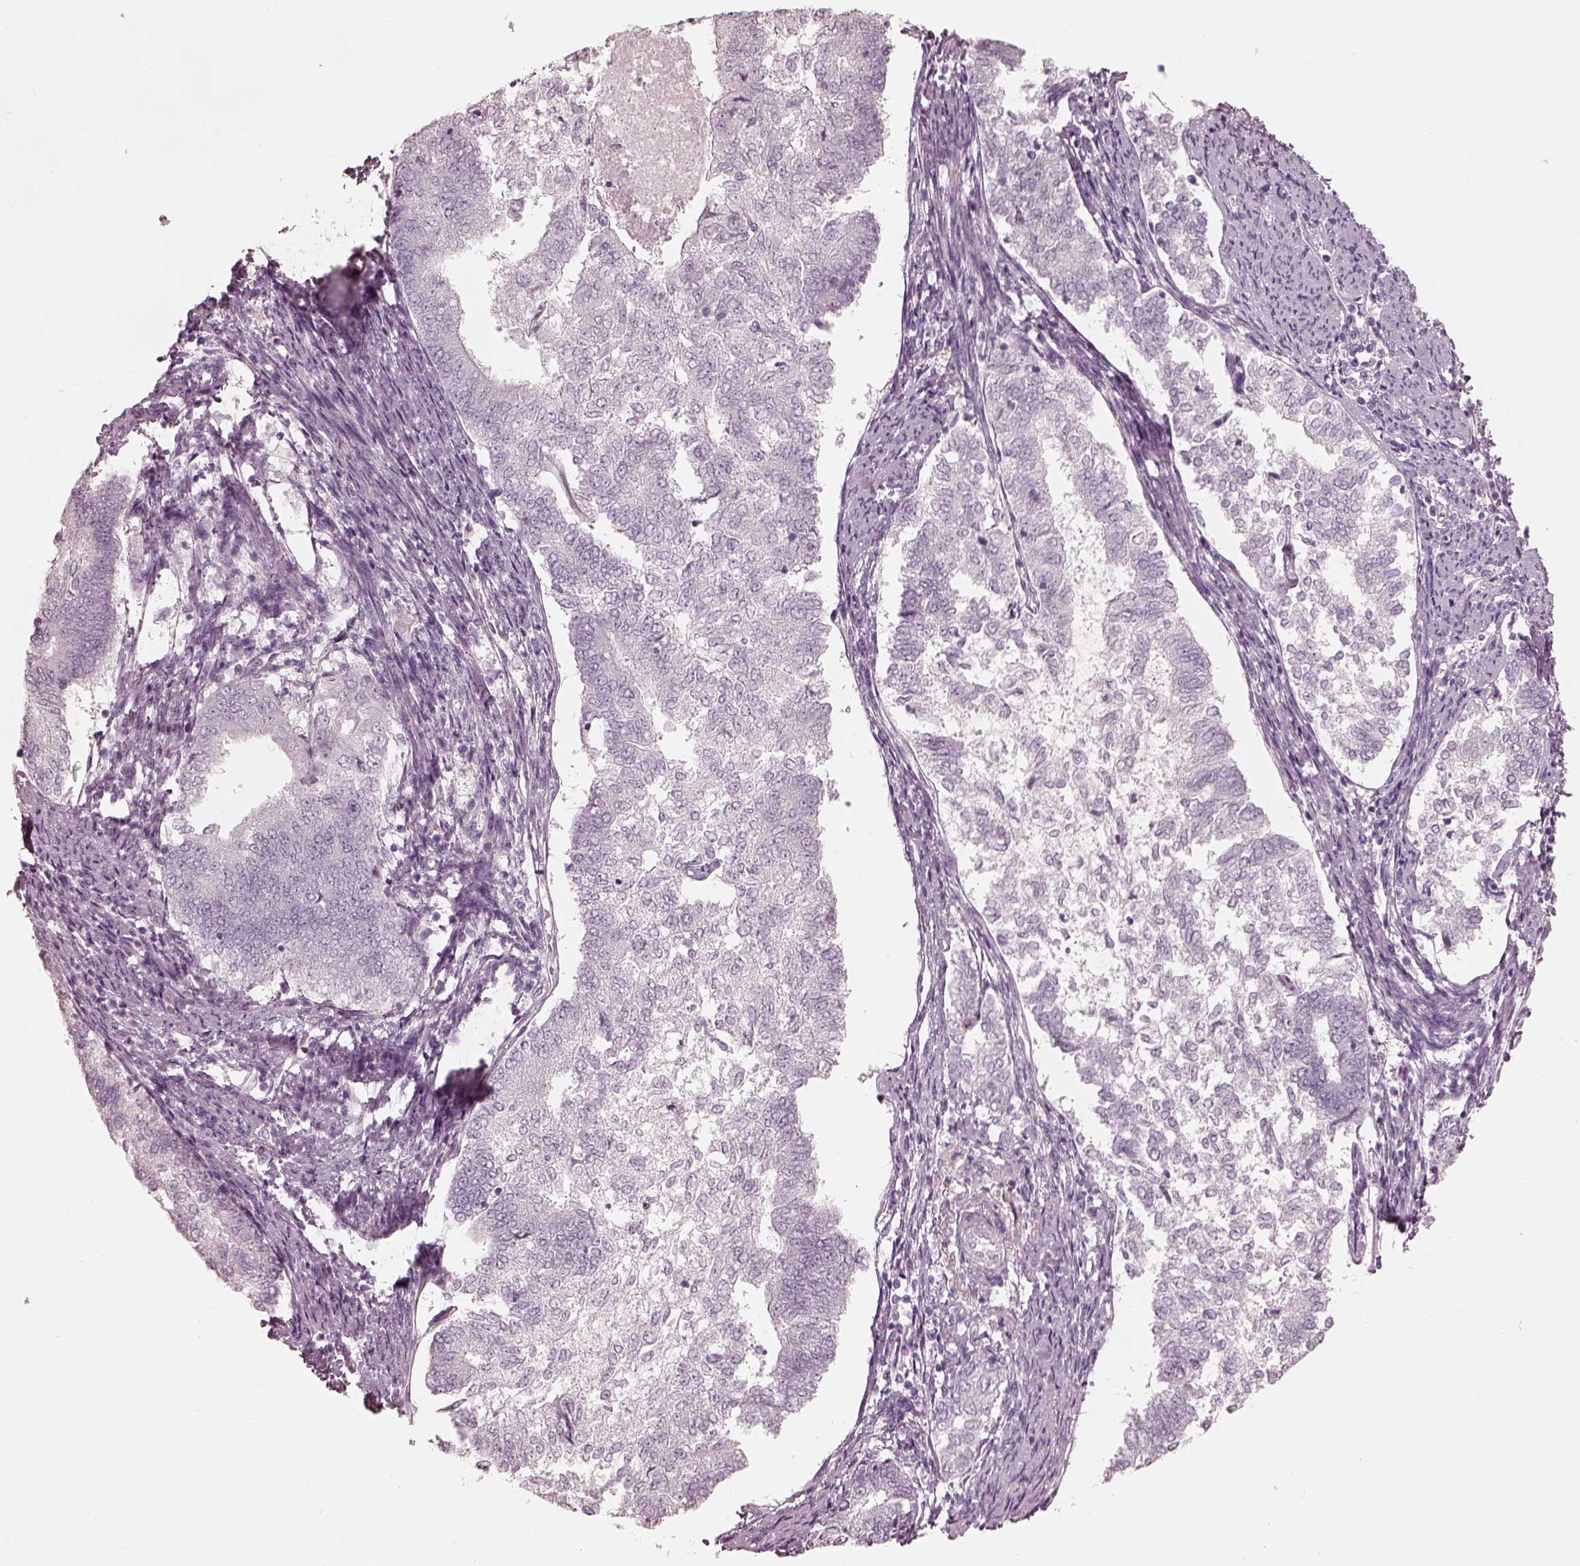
{"staining": {"intensity": "negative", "quantity": "none", "location": "none"}, "tissue": "endometrial cancer", "cell_type": "Tumor cells", "image_type": "cancer", "snomed": [{"axis": "morphology", "description": "Adenocarcinoma, NOS"}, {"axis": "topography", "description": "Endometrium"}], "caption": "High magnification brightfield microscopy of endometrial cancer stained with DAB (3,3'-diaminobenzidine) (brown) and counterstained with hematoxylin (blue): tumor cells show no significant positivity.", "gene": "RSPH9", "patient": {"sex": "female", "age": 65}}